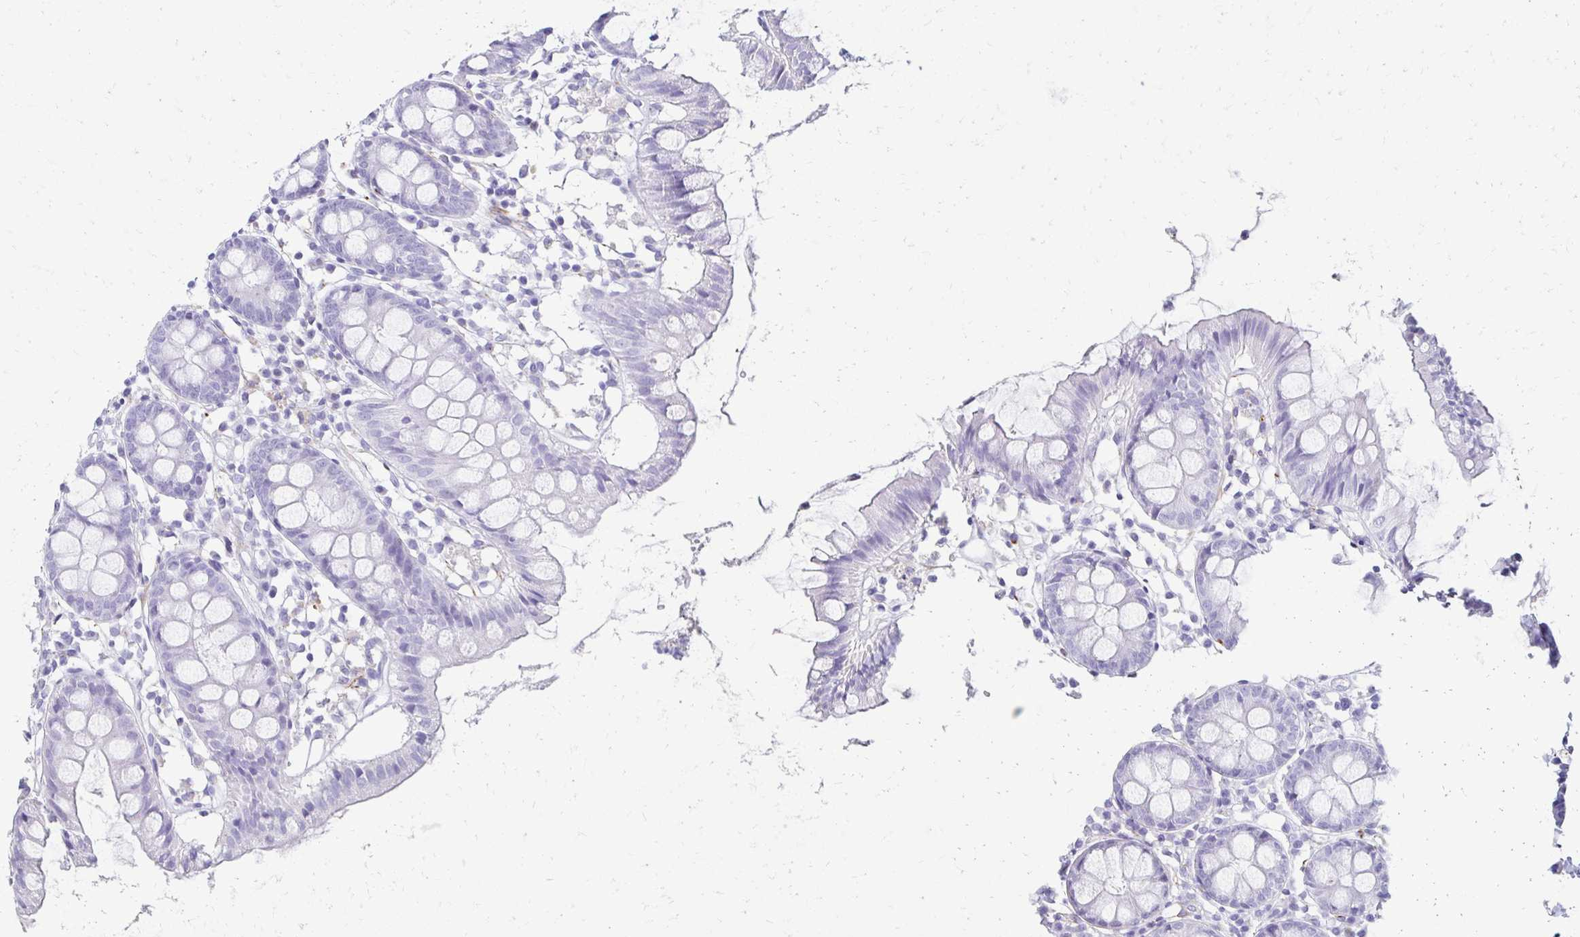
{"staining": {"intensity": "strong", "quantity": "25%-75%", "location": "cytoplasmic/membranous"}, "tissue": "colon", "cell_type": "Endothelial cells", "image_type": "normal", "snomed": [{"axis": "morphology", "description": "Normal tissue, NOS"}, {"axis": "topography", "description": "Colon"}], "caption": "Colon stained with DAB (3,3'-diaminobenzidine) immunohistochemistry (IHC) shows high levels of strong cytoplasmic/membranous positivity in approximately 25%-75% of endothelial cells.", "gene": "TMEM54", "patient": {"sex": "female", "age": 84}}